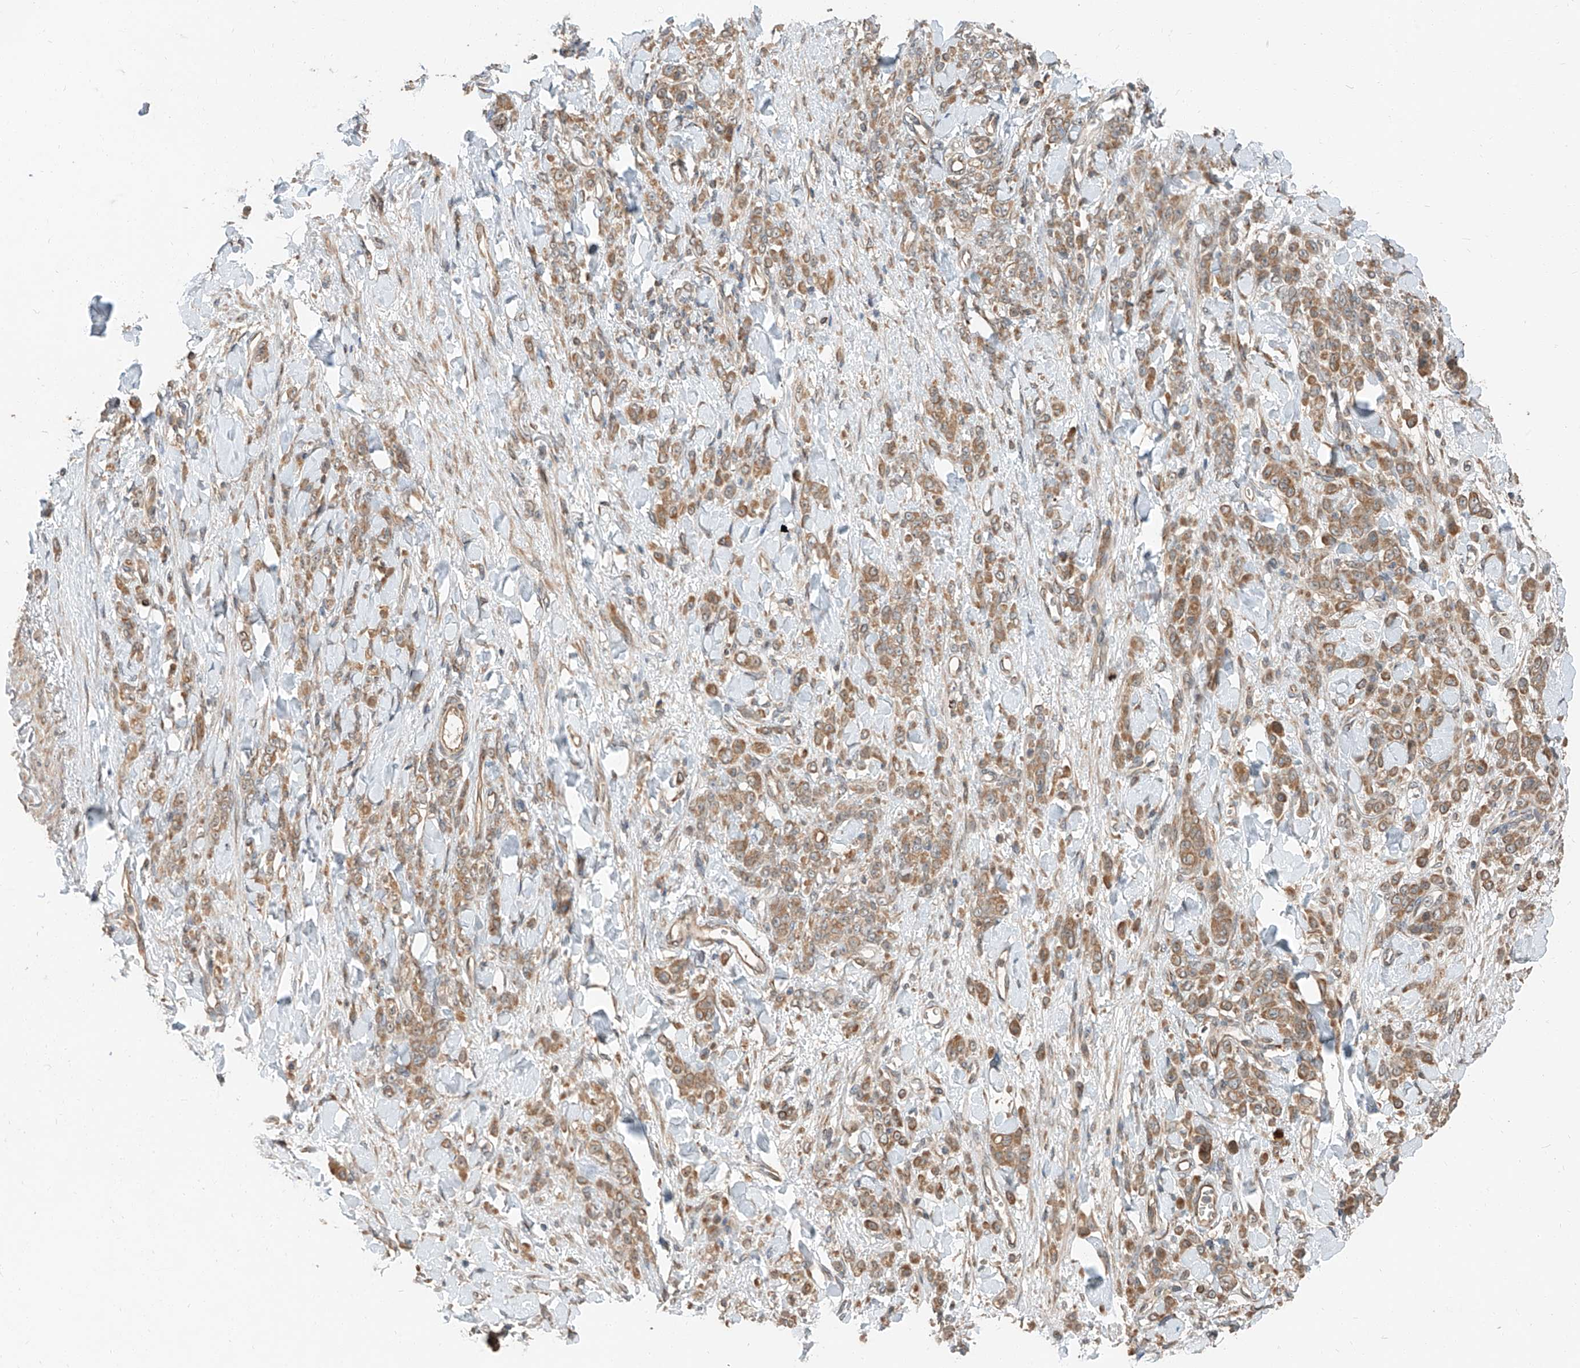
{"staining": {"intensity": "moderate", "quantity": ">75%", "location": "cytoplasmic/membranous"}, "tissue": "stomach cancer", "cell_type": "Tumor cells", "image_type": "cancer", "snomed": [{"axis": "morphology", "description": "Normal tissue, NOS"}, {"axis": "morphology", "description": "Adenocarcinoma, NOS"}, {"axis": "topography", "description": "Stomach"}], "caption": "This is a histology image of immunohistochemistry staining of adenocarcinoma (stomach), which shows moderate positivity in the cytoplasmic/membranous of tumor cells.", "gene": "STX19", "patient": {"sex": "male", "age": 82}}